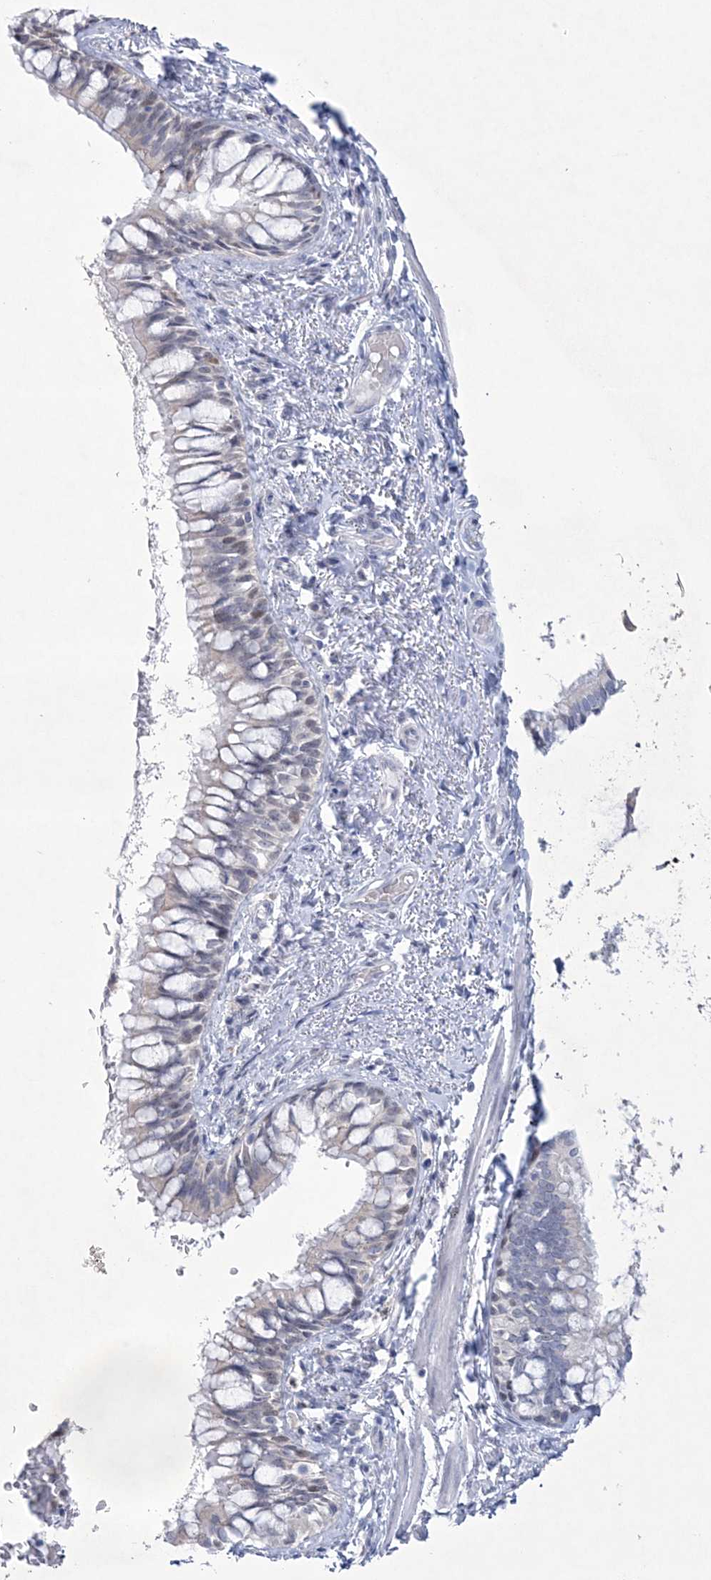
{"staining": {"intensity": "moderate", "quantity": "<25%", "location": "nuclear"}, "tissue": "bronchus", "cell_type": "Respiratory epithelial cells", "image_type": "normal", "snomed": [{"axis": "morphology", "description": "Normal tissue, NOS"}, {"axis": "topography", "description": "Cartilage tissue"}, {"axis": "topography", "description": "Bronchus"}], "caption": "Protein expression analysis of benign bronchus shows moderate nuclear positivity in about <25% of respiratory epithelial cells.", "gene": "WDR27", "patient": {"sex": "female", "age": 36}}